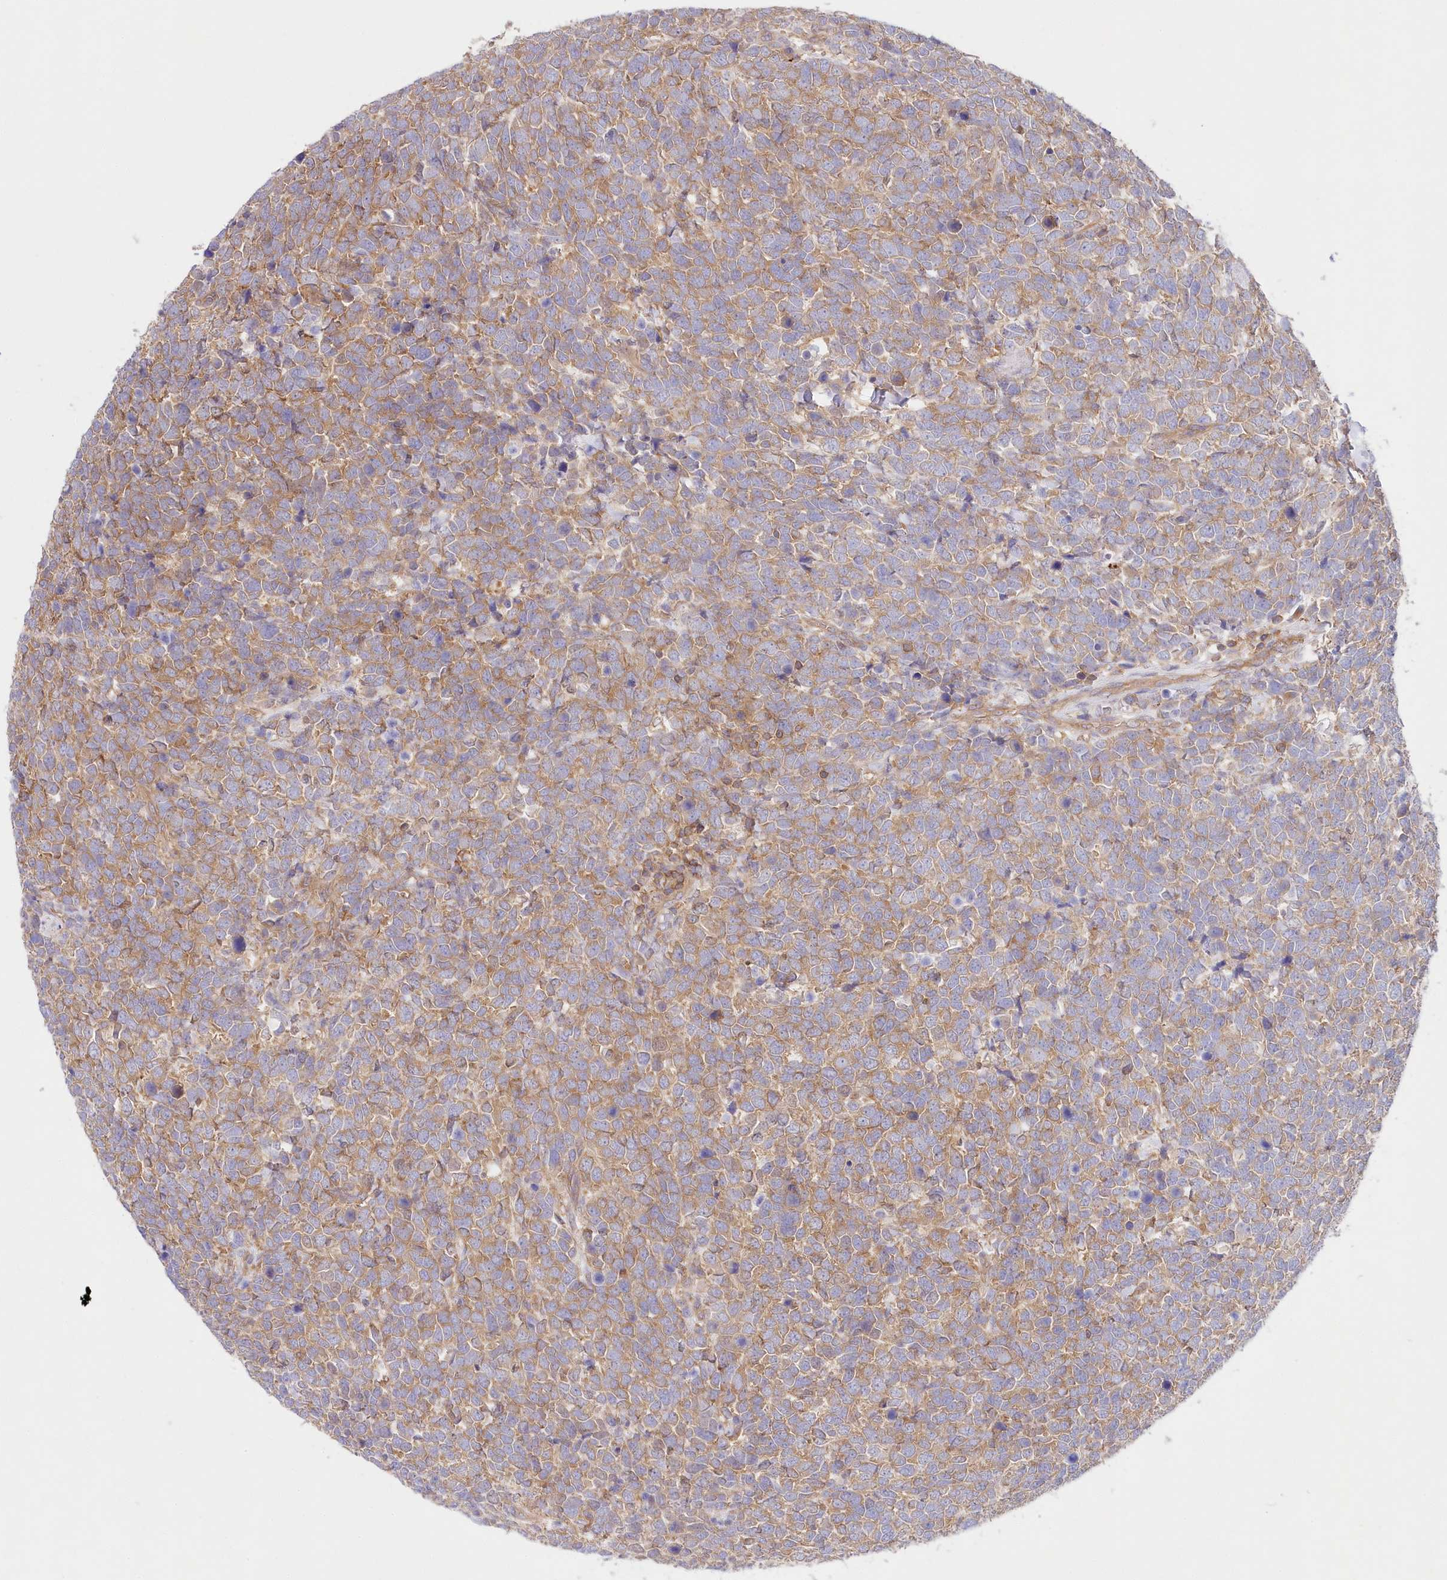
{"staining": {"intensity": "weak", "quantity": ">75%", "location": "cytoplasmic/membranous"}, "tissue": "urothelial cancer", "cell_type": "Tumor cells", "image_type": "cancer", "snomed": [{"axis": "morphology", "description": "Urothelial carcinoma, High grade"}, {"axis": "topography", "description": "Urinary bladder"}], "caption": "This is a micrograph of immunohistochemistry (IHC) staining of urothelial cancer, which shows weak expression in the cytoplasmic/membranous of tumor cells.", "gene": "ABRAXAS2", "patient": {"sex": "female", "age": 82}}